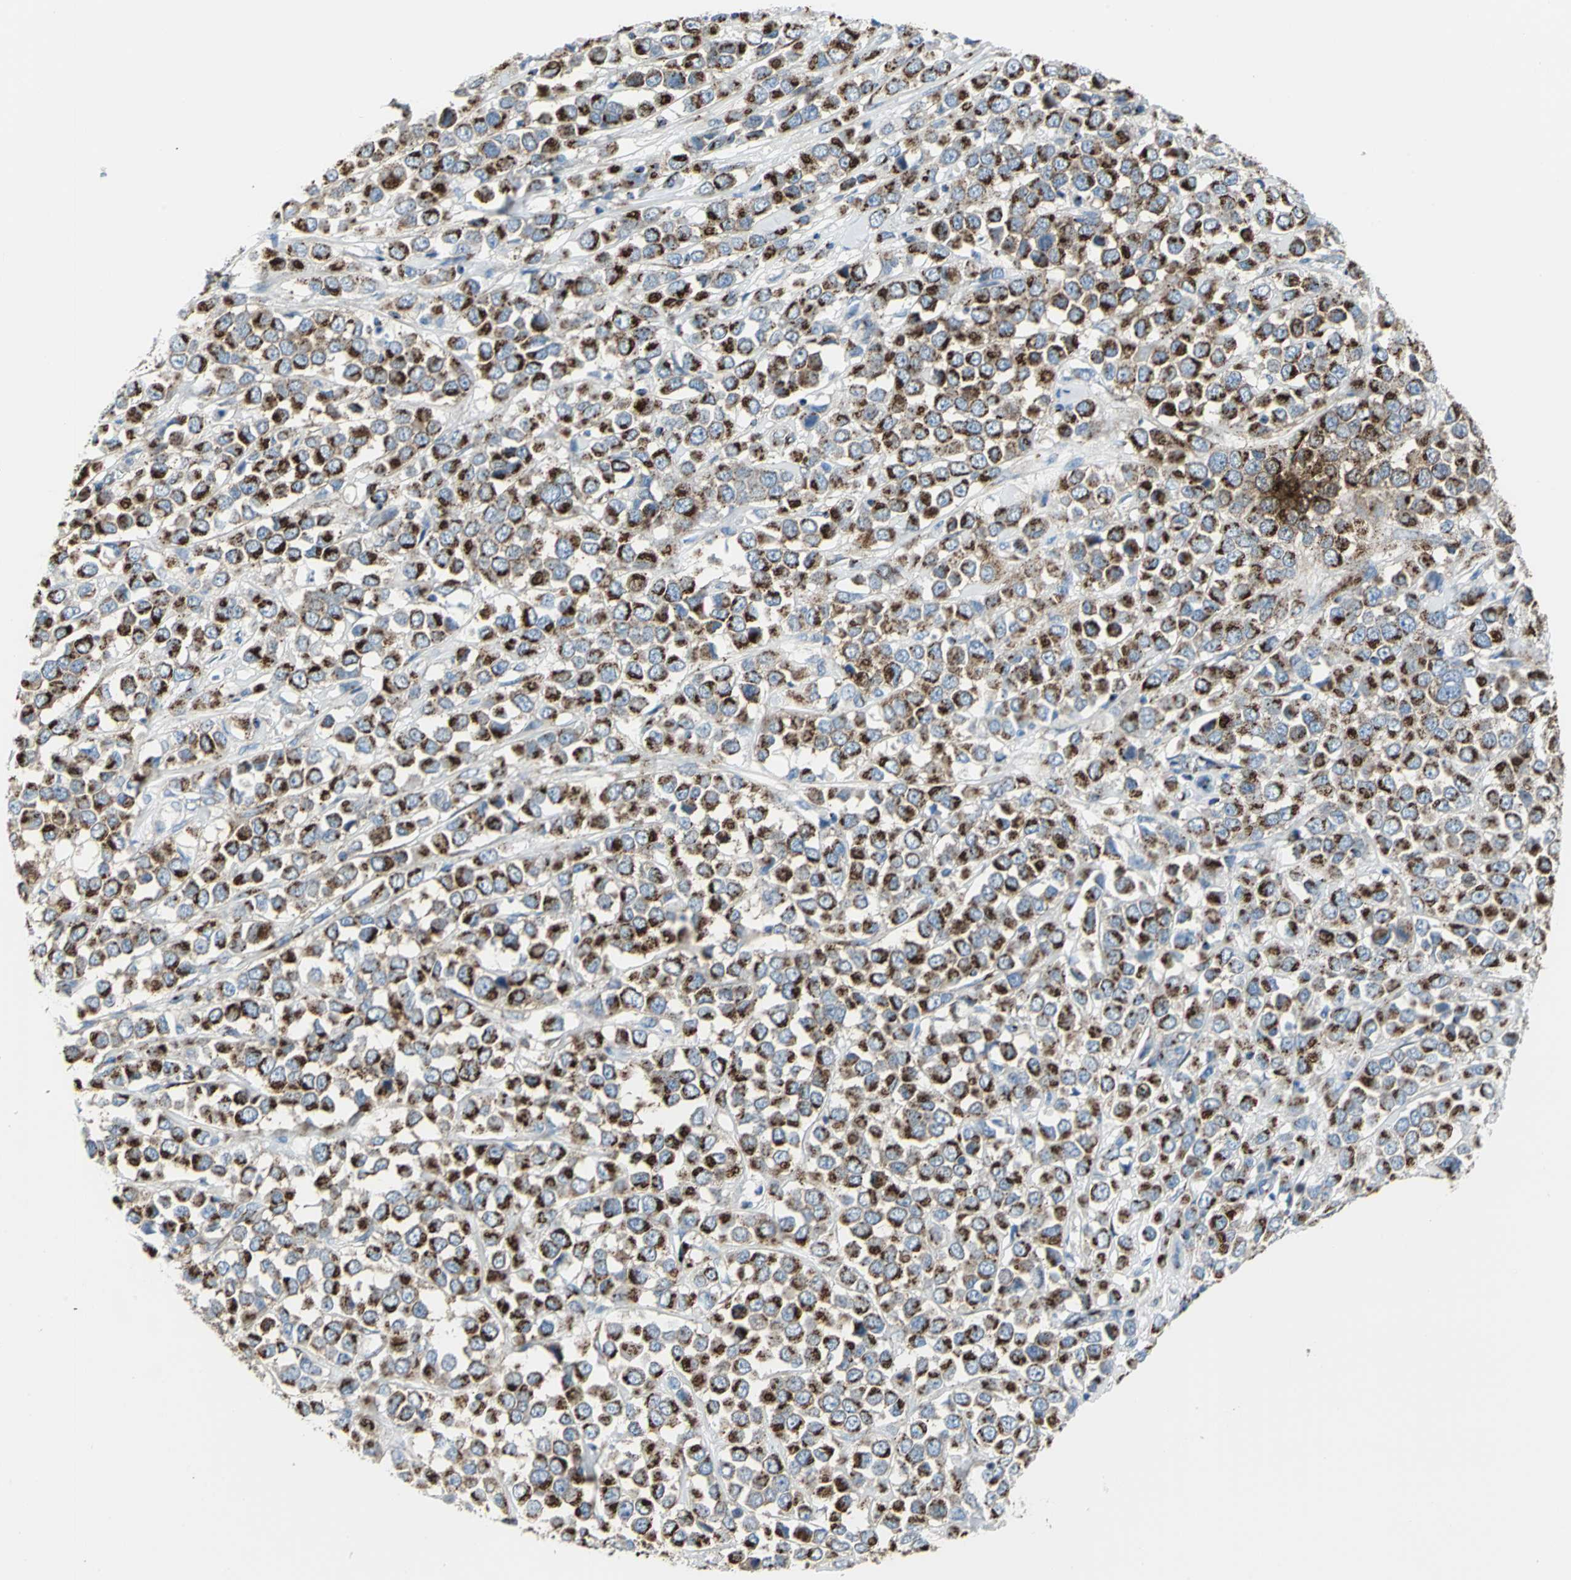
{"staining": {"intensity": "strong", "quantity": ">75%", "location": "cytoplasmic/membranous"}, "tissue": "breast cancer", "cell_type": "Tumor cells", "image_type": "cancer", "snomed": [{"axis": "morphology", "description": "Duct carcinoma"}, {"axis": "topography", "description": "Breast"}], "caption": "Human breast cancer stained with a brown dye exhibits strong cytoplasmic/membranous positive expression in approximately >75% of tumor cells.", "gene": "GPR3", "patient": {"sex": "female", "age": 61}}